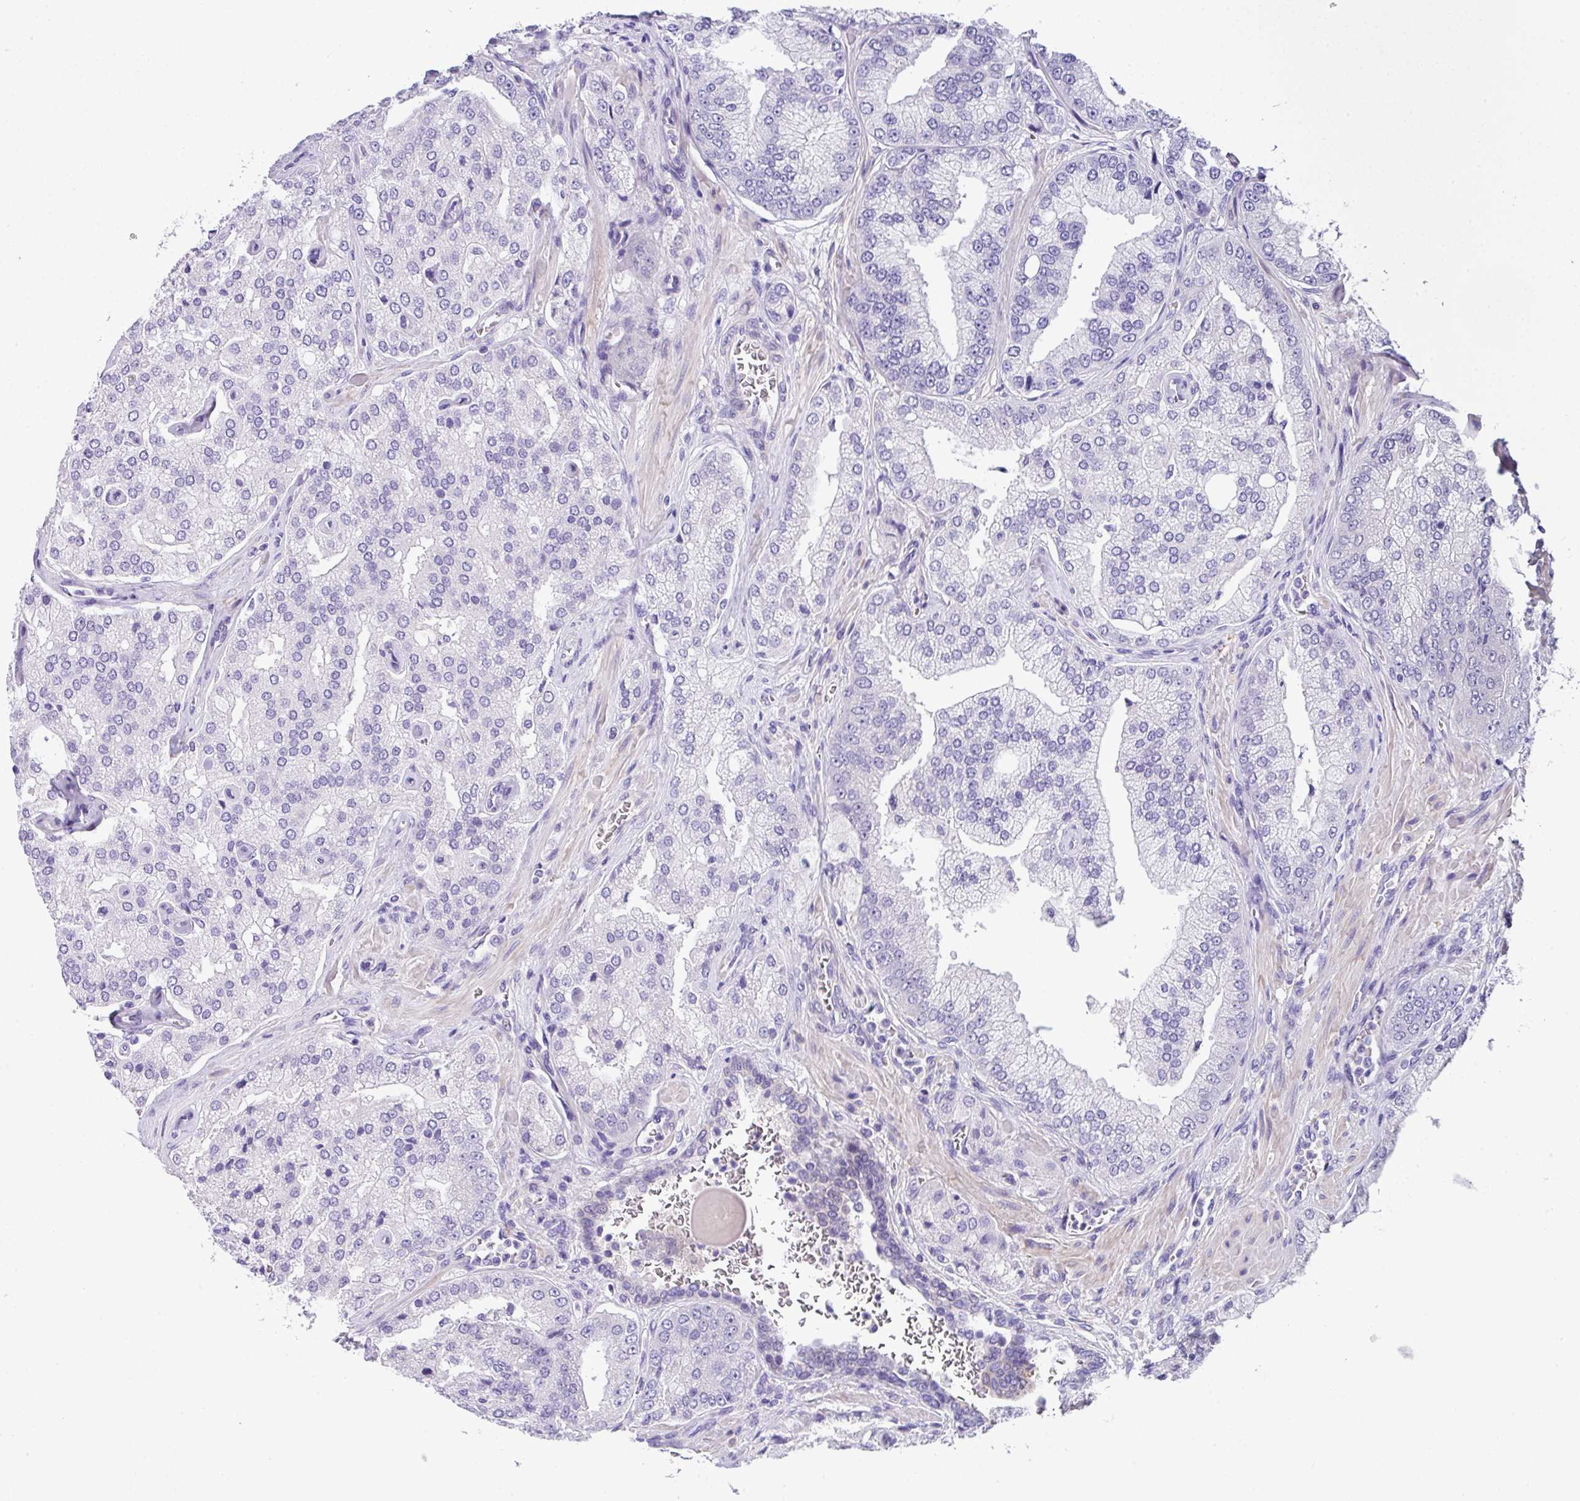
{"staining": {"intensity": "negative", "quantity": "none", "location": "none"}, "tissue": "prostate cancer", "cell_type": "Tumor cells", "image_type": "cancer", "snomed": [{"axis": "morphology", "description": "Adenocarcinoma, High grade"}, {"axis": "topography", "description": "Prostate"}], "caption": "Prostate cancer was stained to show a protein in brown. There is no significant positivity in tumor cells. The staining is performed using DAB (3,3'-diaminobenzidine) brown chromogen with nuclei counter-stained in using hematoxylin.", "gene": "DNAL1", "patient": {"sex": "male", "age": 68}}